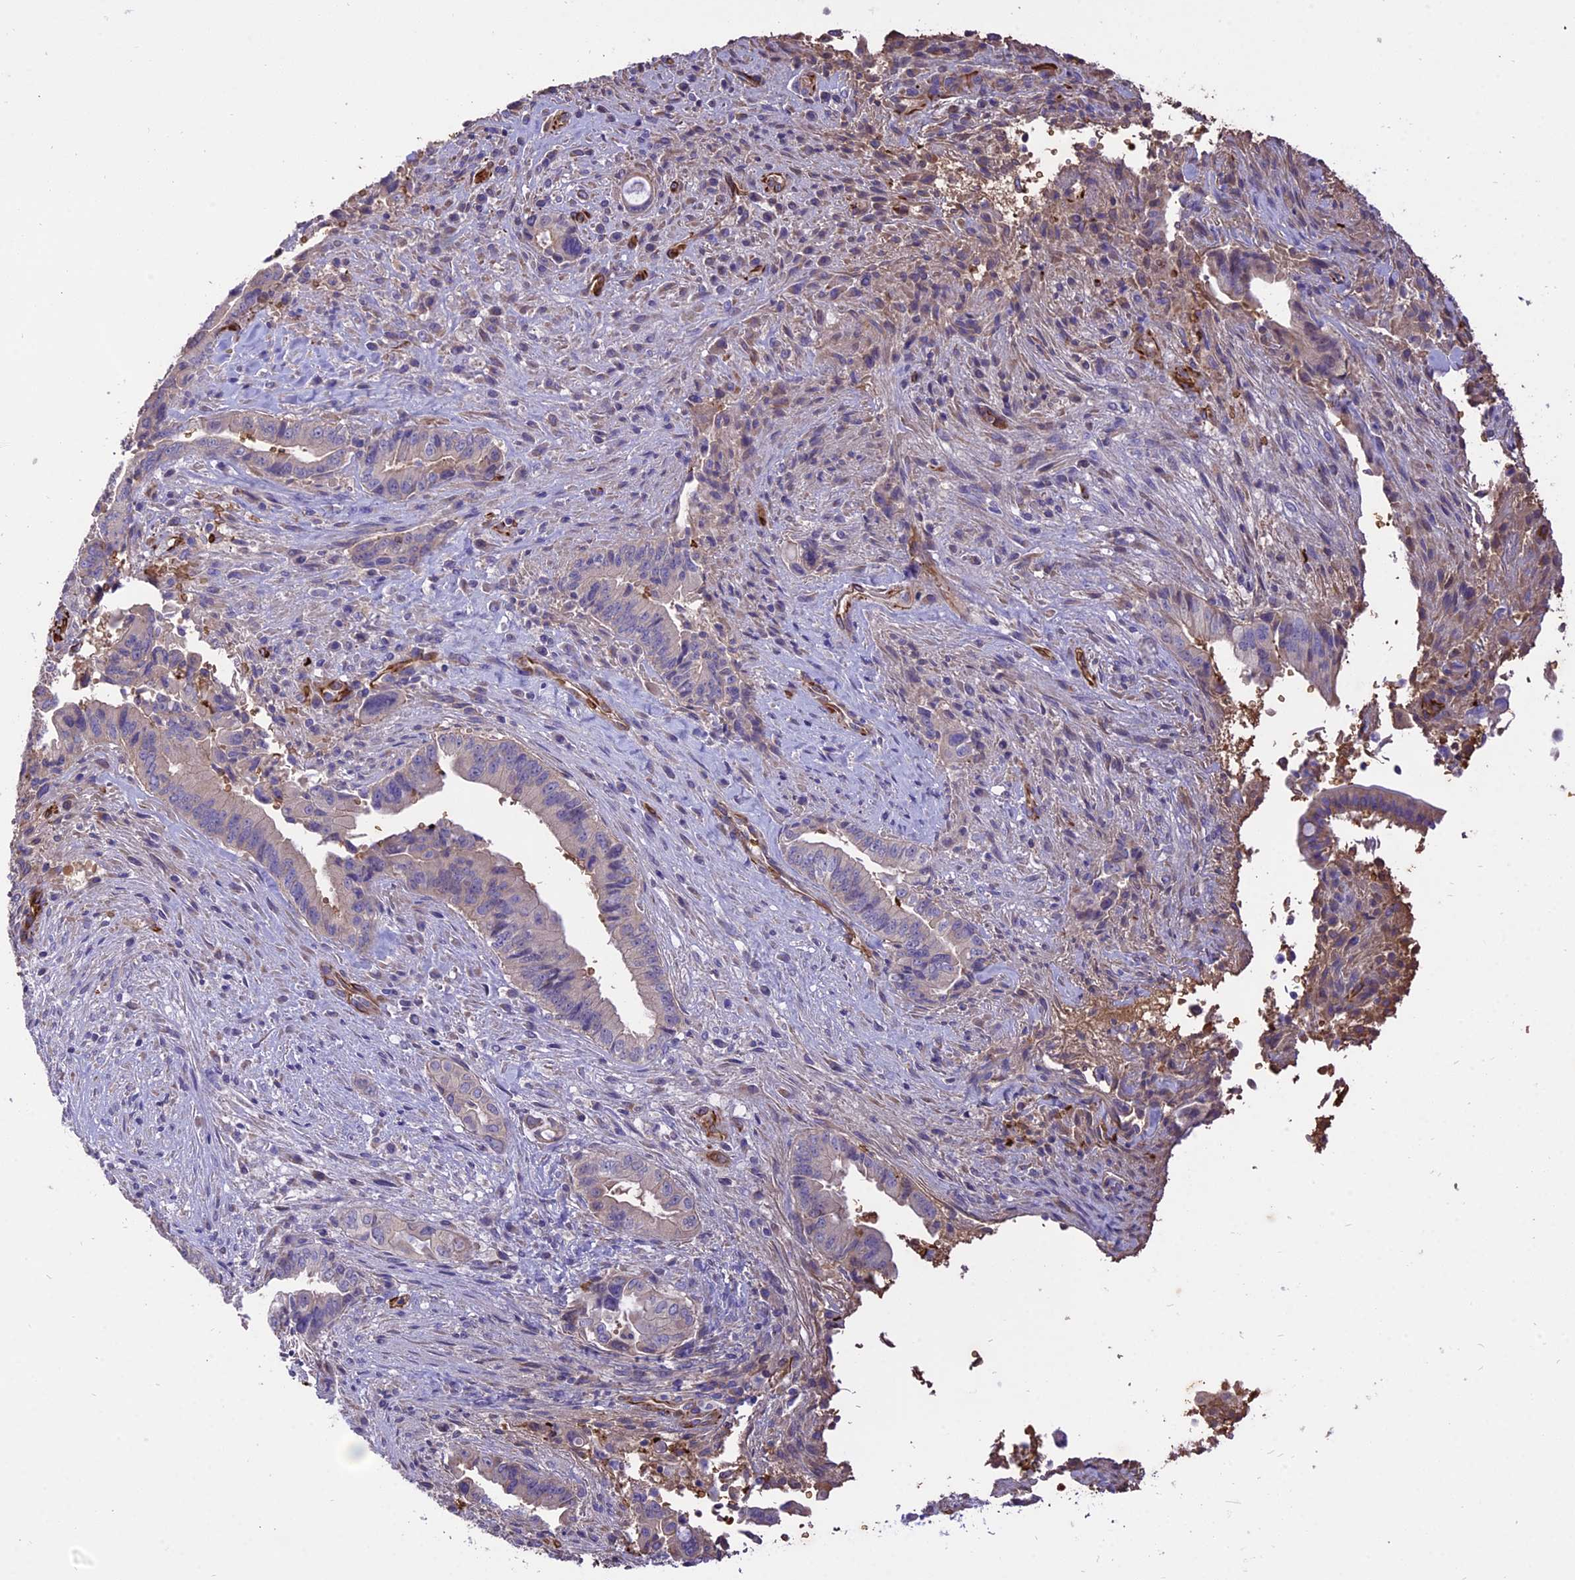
{"staining": {"intensity": "negative", "quantity": "none", "location": "none"}, "tissue": "pancreatic cancer", "cell_type": "Tumor cells", "image_type": "cancer", "snomed": [{"axis": "morphology", "description": "Adenocarcinoma, NOS"}, {"axis": "topography", "description": "Pancreas"}], "caption": "The histopathology image exhibits no significant expression in tumor cells of adenocarcinoma (pancreatic).", "gene": "TTC4", "patient": {"sex": "male", "age": 70}}